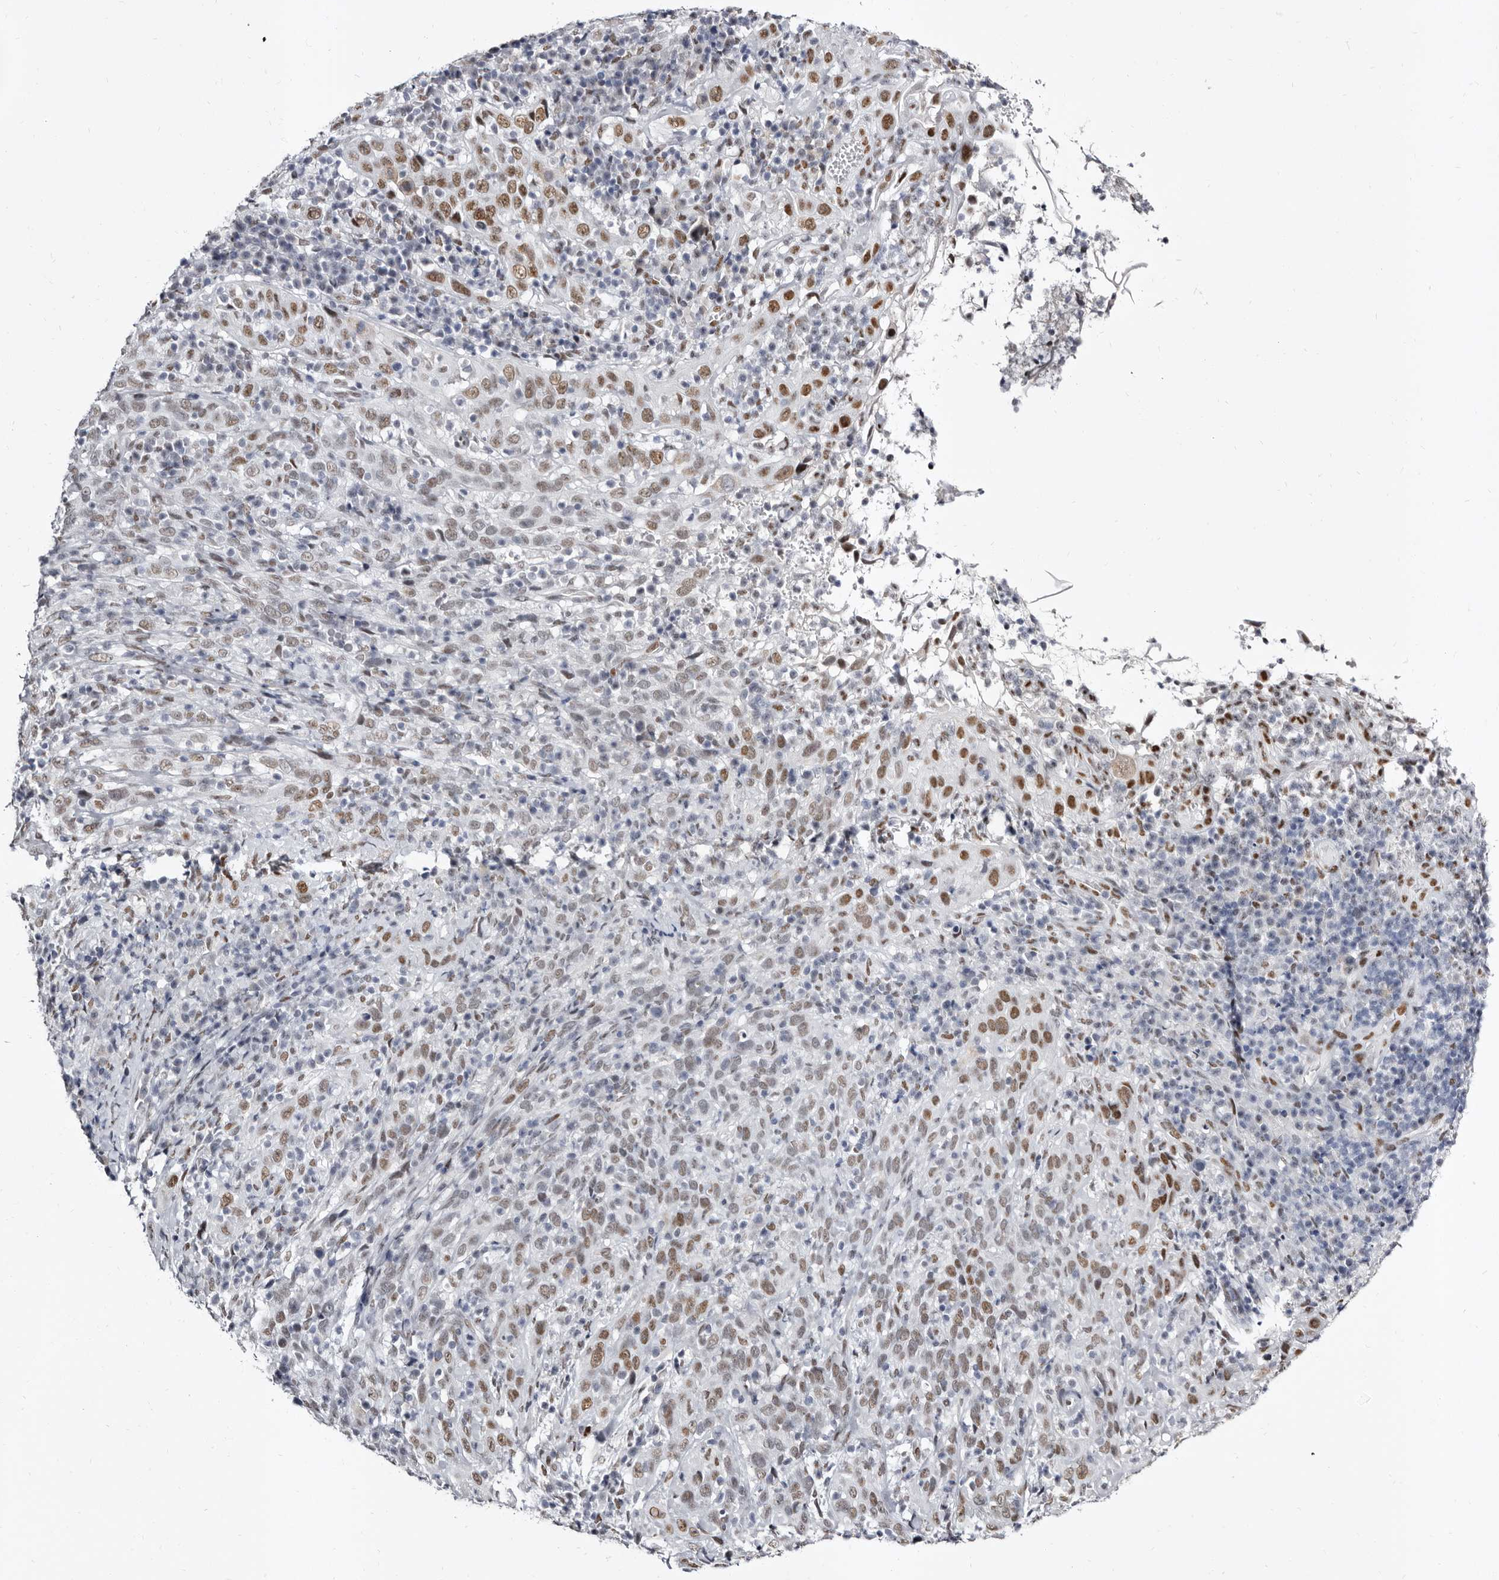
{"staining": {"intensity": "strong", "quantity": "25%-75%", "location": "nuclear"}, "tissue": "cervical cancer", "cell_type": "Tumor cells", "image_type": "cancer", "snomed": [{"axis": "morphology", "description": "Squamous cell carcinoma, NOS"}, {"axis": "topography", "description": "Cervix"}], "caption": "Squamous cell carcinoma (cervical) stained for a protein reveals strong nuclear positivity in tumor cells.", "gene": "ZNF326", "patient": {"sex": "female", "age": 46}}